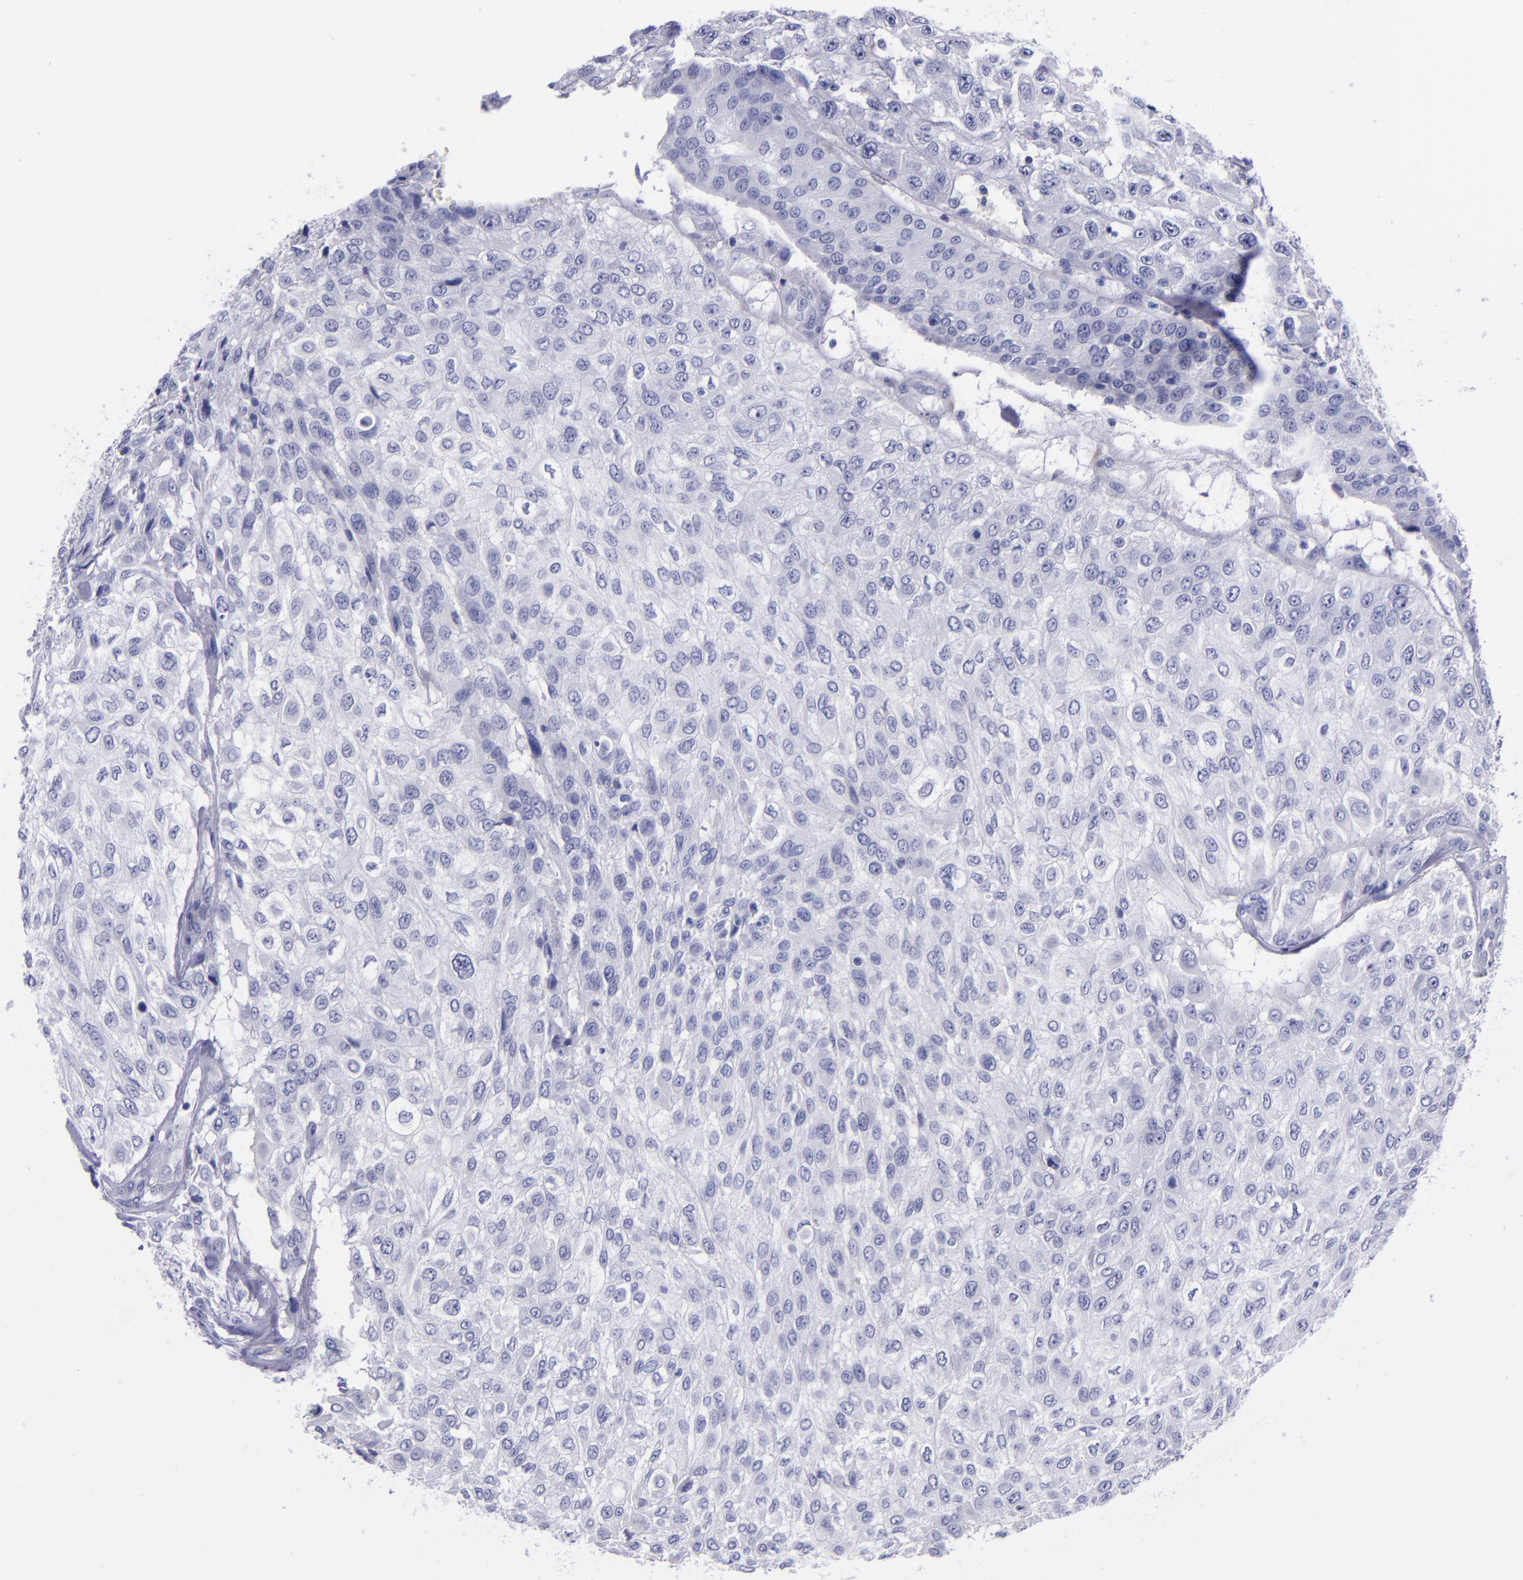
{"staining": {"intensity": "negative", "quantity": "none", "location": "none"}, "tissue": "urothelial cancer", "cell_type": "Tumor cells", "image_type": "cancer", "snomed": [{"axis": "morphology", "description": "Urothelial carcinoma, High grade"}, {"axis": "topography", "description": "Urinary bladder"}], "caption": "Immunohistochemistry micrograph of human urothelial cancer stained for a protein (brown), which demonstrates no expression in tumor cells.", "gene": "SV2A", "patient": {"sex": "male", "age": 57}}